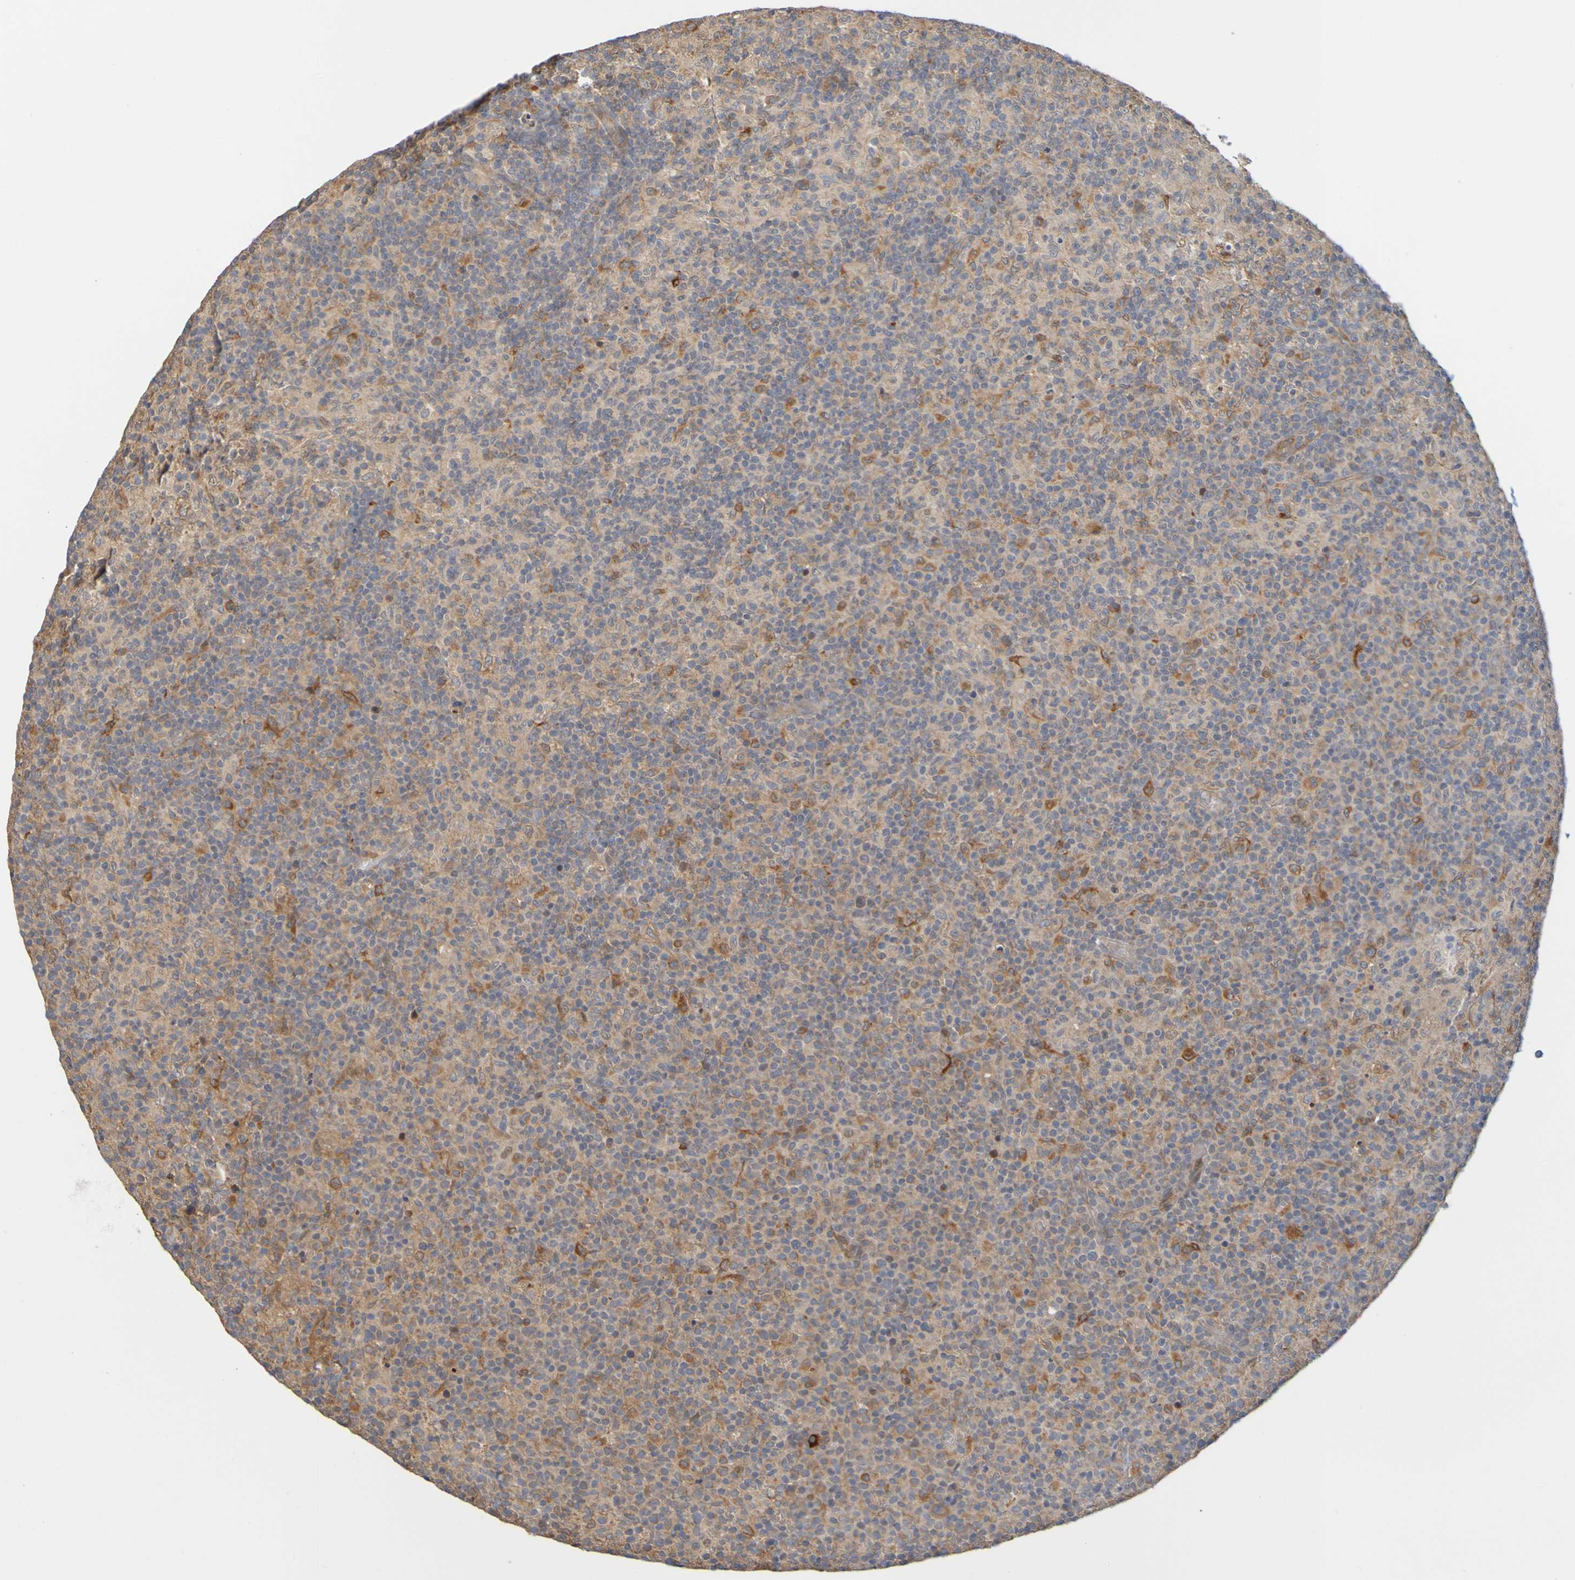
{"staining": {"intensity": "strong", "quantity": ">75%", "location": "cytoplasmic/membranous"}, "tissue": "lymph node", "cell_type": "Germinal center cells", "image_type": "normal", "snomed": [{"axis": "morphology", "description": "Normal tissue, NOS"}, {"axis": "morphology", "description": "Inflammation, NOS"}, {"axis": "topography", "description": "Lymph node"}], "caption": "Protein expression analysis of unremarkable lymph node exhibits strong cytoplasmic/membranous staining in about >75% of germinal center cells. (DAB IHC, brown staining for protein, blue staining for nuclei).", "gene": "NAV2", "patient": {"sex": "male", "age": 55}}